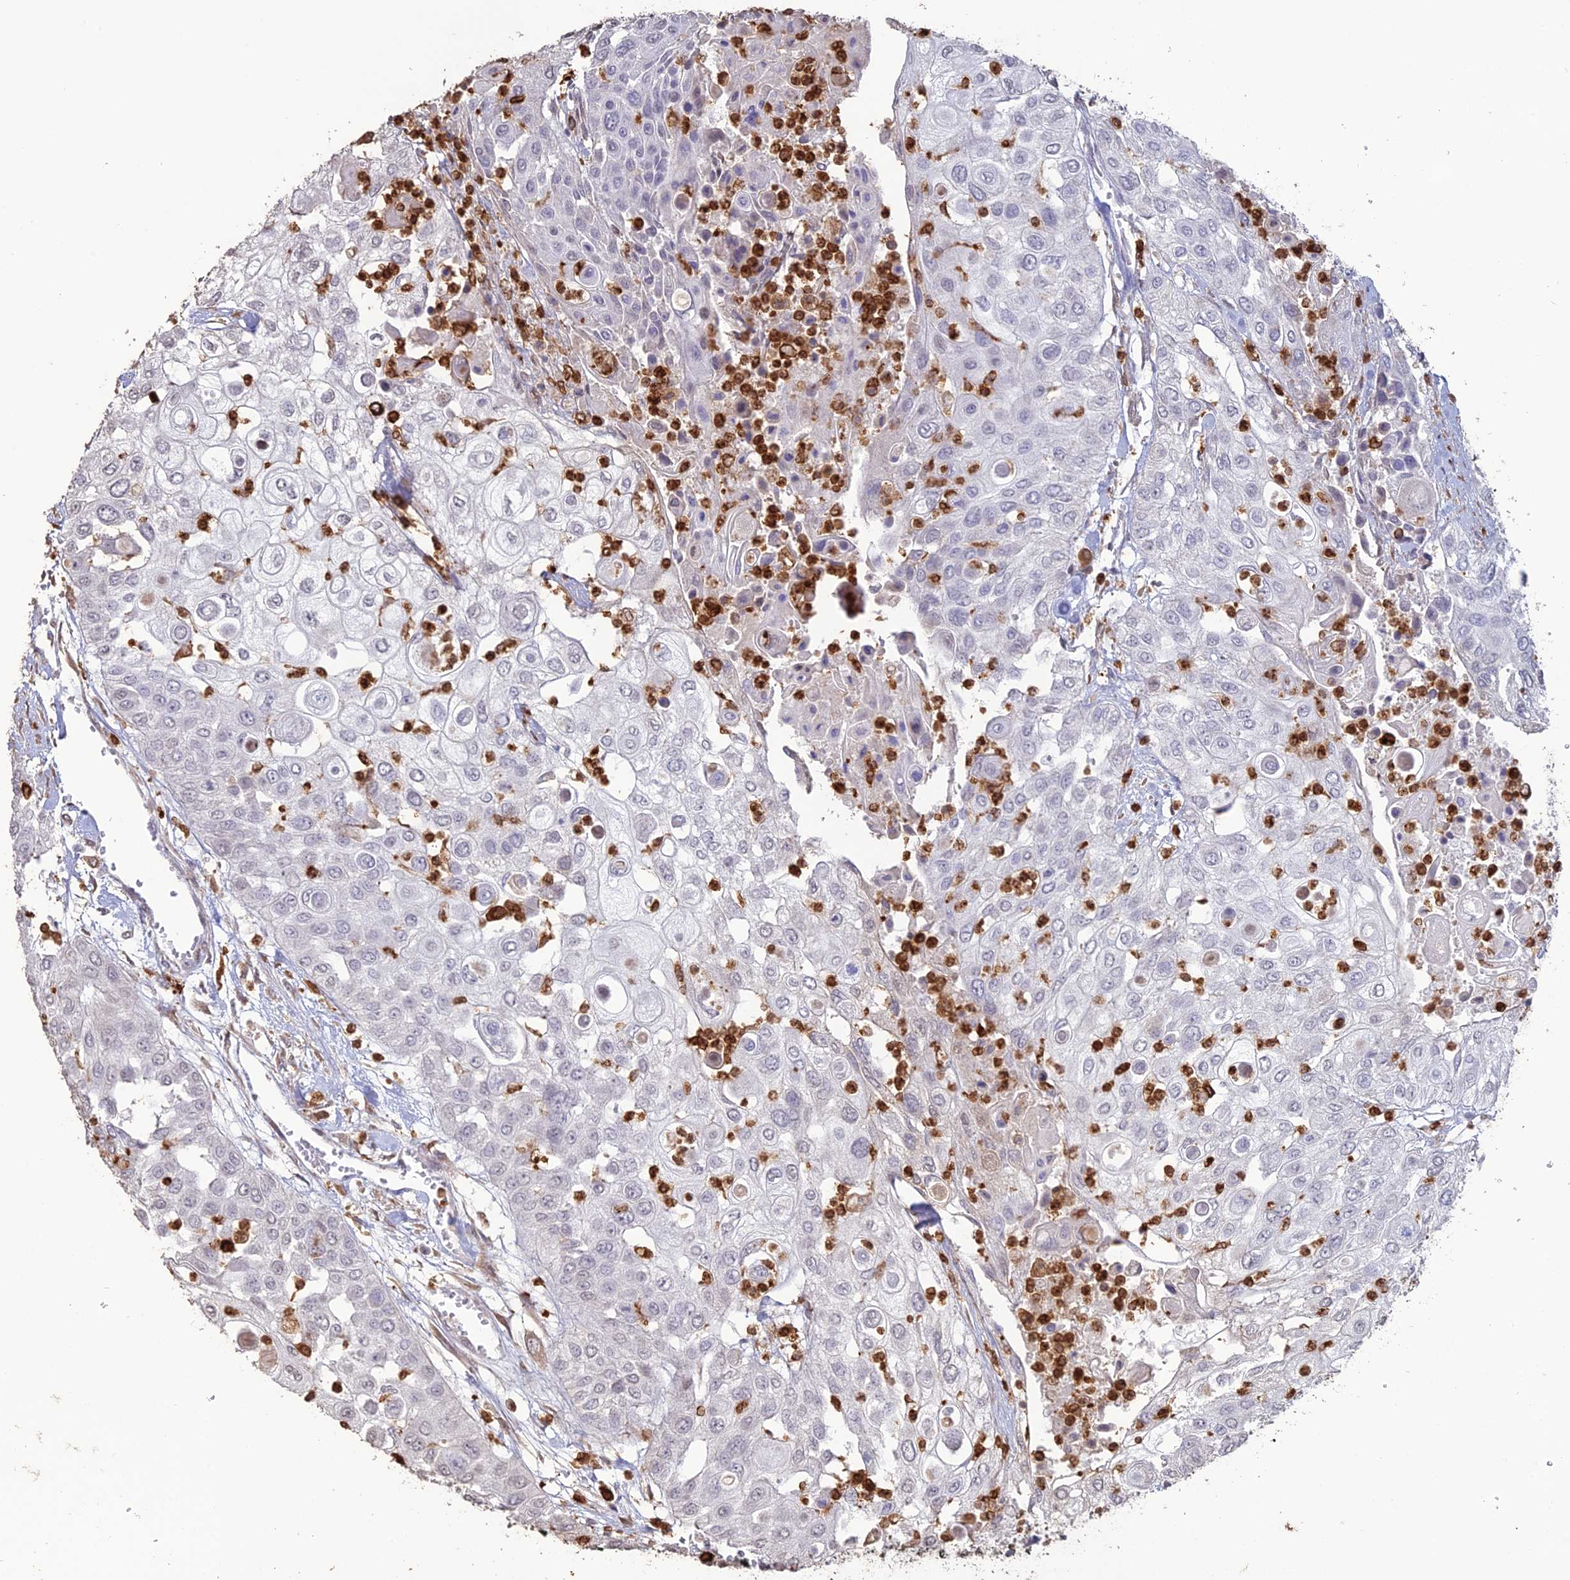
{"staining": {"intensity": "negative", "quantity": "none", "location": "none"}, "tissue": "urothelial cancer", "cell_type": "Tumor cells", "image_type": "cancer", "snomed": [{"axis": "morphology", "description": "Urothelial carcinoma, High grade"}, {"axis": "topography", "description": "Urinary bladder"}], "caption": "This is a histopathology image of IHC staining of urothelial cancer, which shows no positivity in tumor cells.", "gene": "APOBR", "patient": {"sex": "female", "age": 79}}